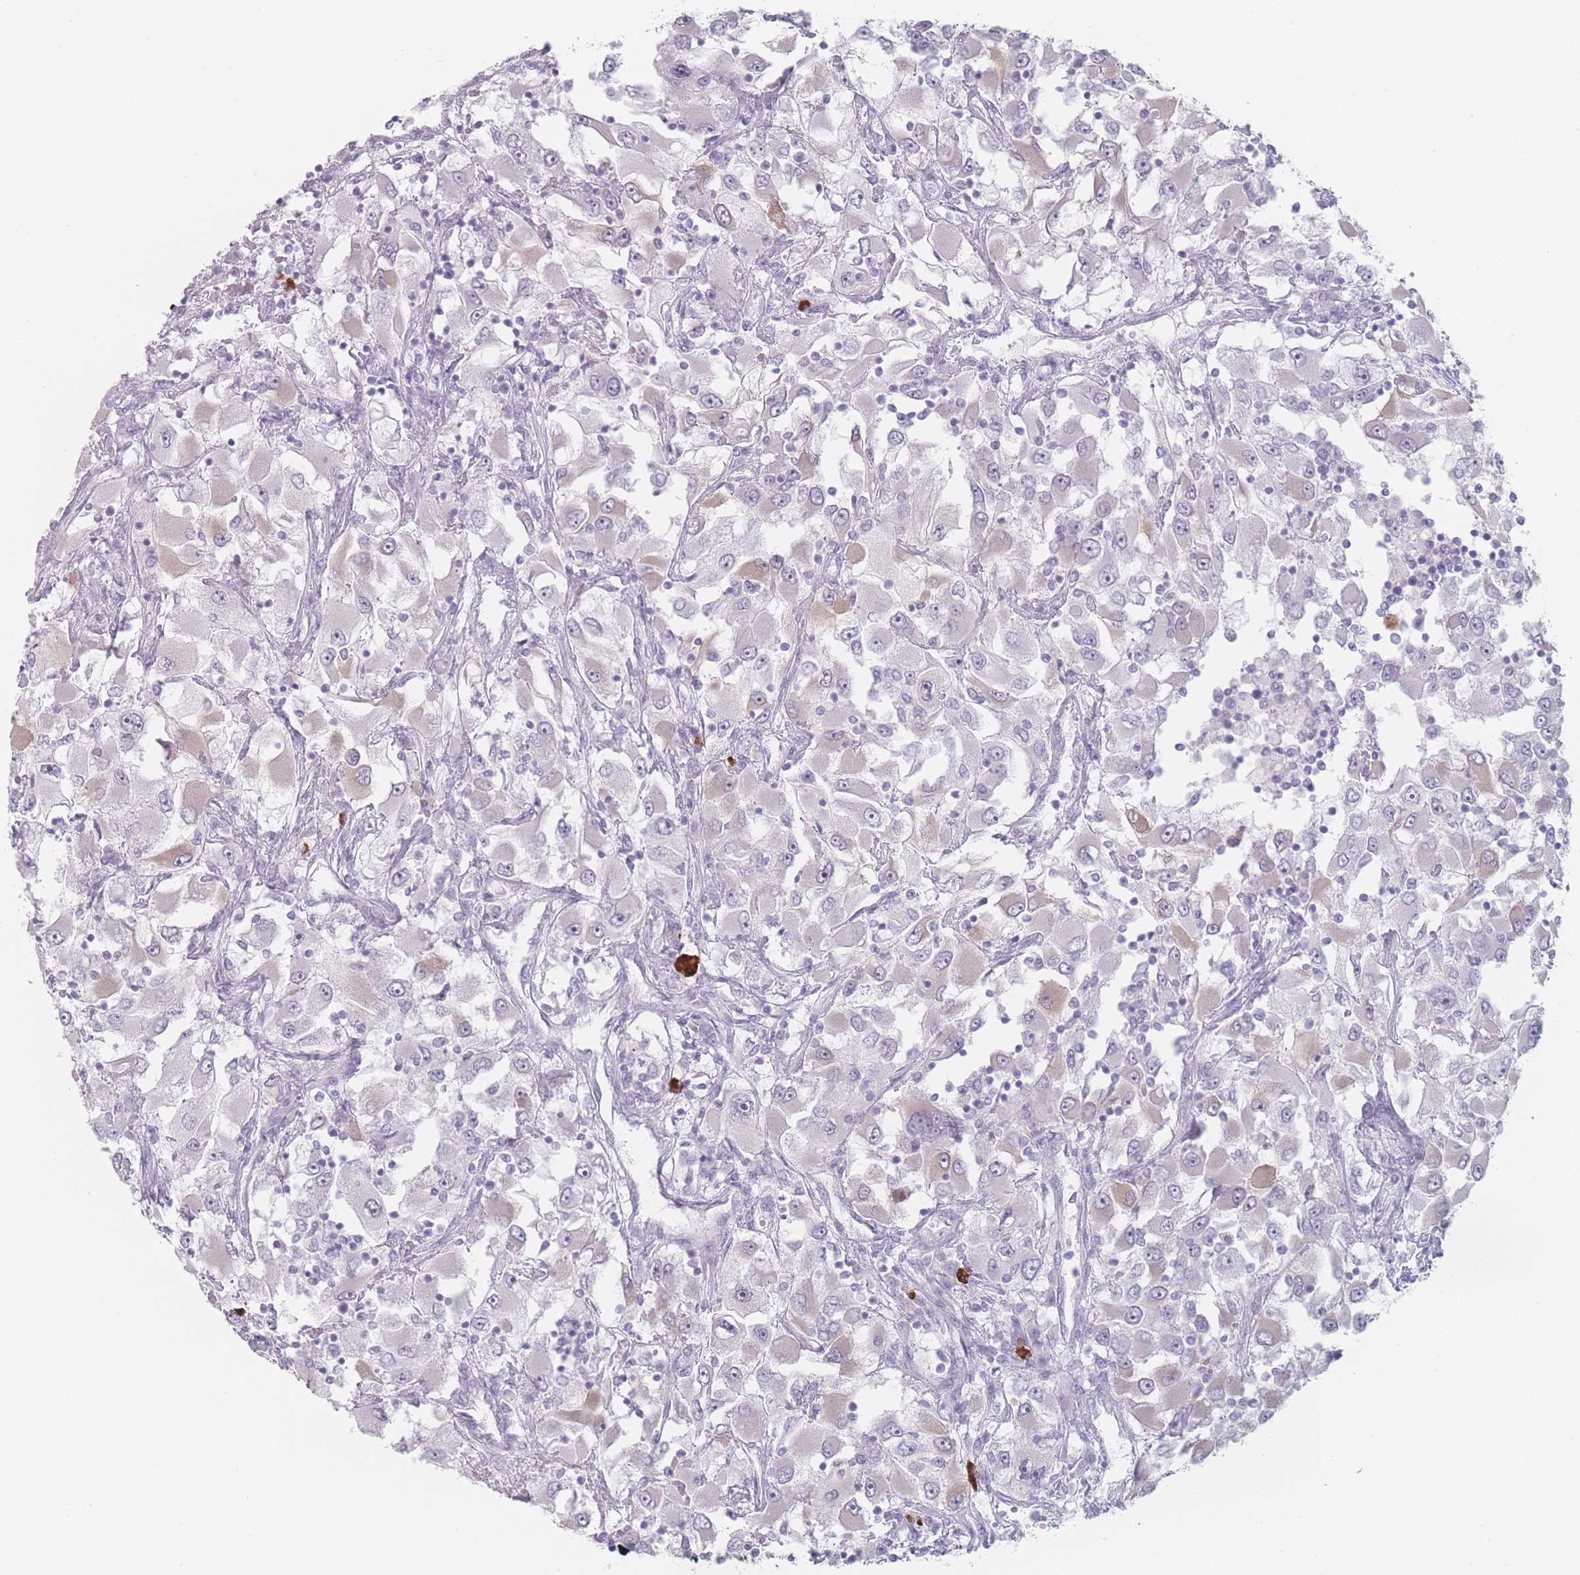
{"staining": {"intensity": "negative", "quantity": "none", "location": "none"}, "tissue": "renal cancer", "cell_type": "Tumor cells", "image_type": "cancer", "snomed": [{"axis": "morphology", "description": "Adenocarcinoma, NOS"}, {"axis": "topography", "description": "Kidney"}], "caption": "A histopathology image of adenocarcinoma (renal) stained for a protein demonstrates no brown staining in tumor cells.", "gene": "RNF4", "patient": {"sex": "female", "age": 52}}